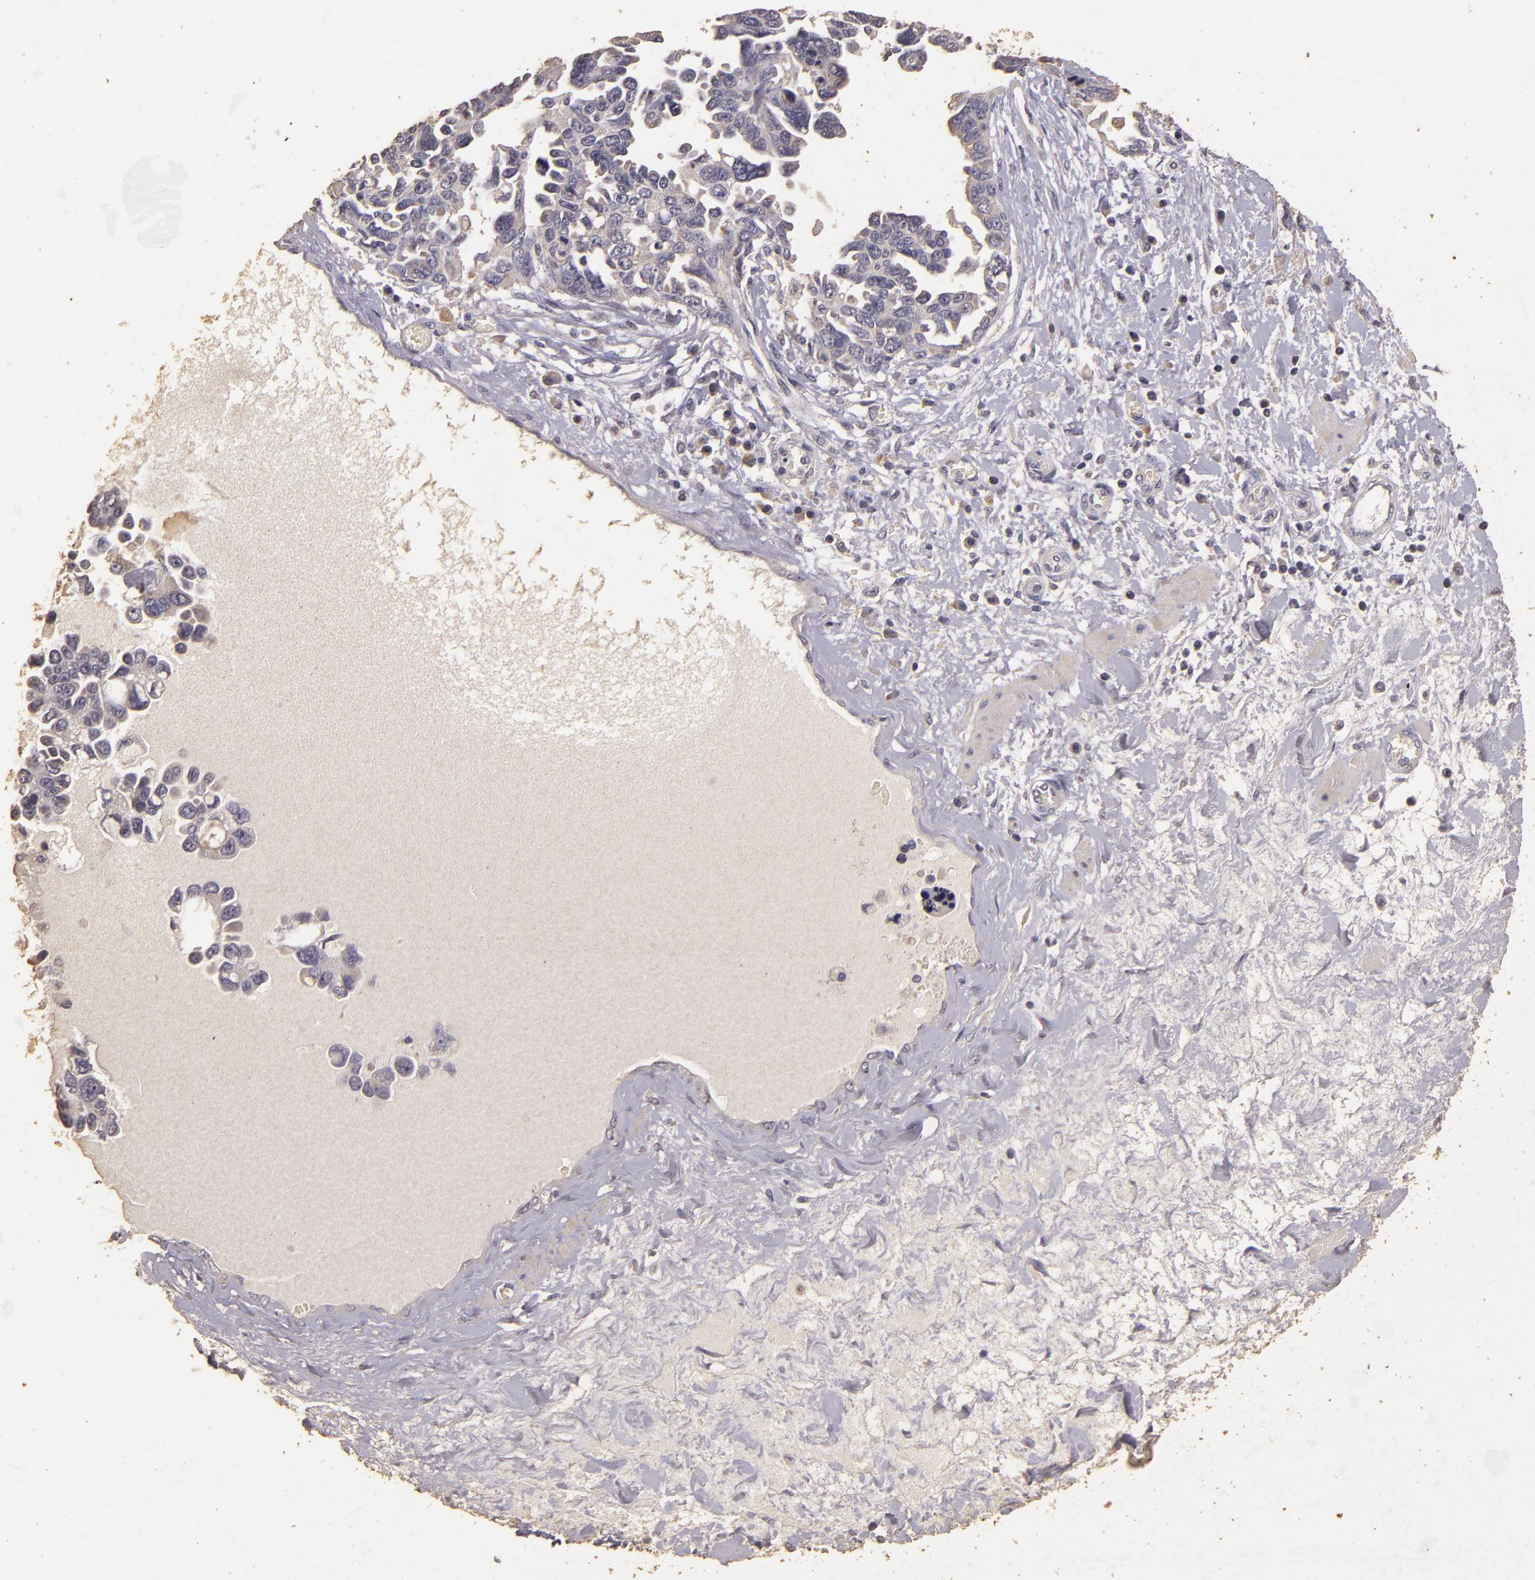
{"staining": {"intensity": "weak", "quantity": "25%-75%", "location": "cytoplasmic/membranous"}, "tissue": "ovarian cancer", "cell_type": "Tumor cells", "image_type": "cancer", "snomed": [{"axis": "morphology", "description": "Cystadenocarcinoma, serous, NOS"}, {"axis": "topography", "description": "Ovary"}], "caption": "Immunohistochemical staining of ovarian cancer displays low levels of weak cytoplasmic/membranous protein positivity in about 25%-75% of tumor cells.", "gene": "BCL2L13", "patient": {"sex": "female", "age": 63}}